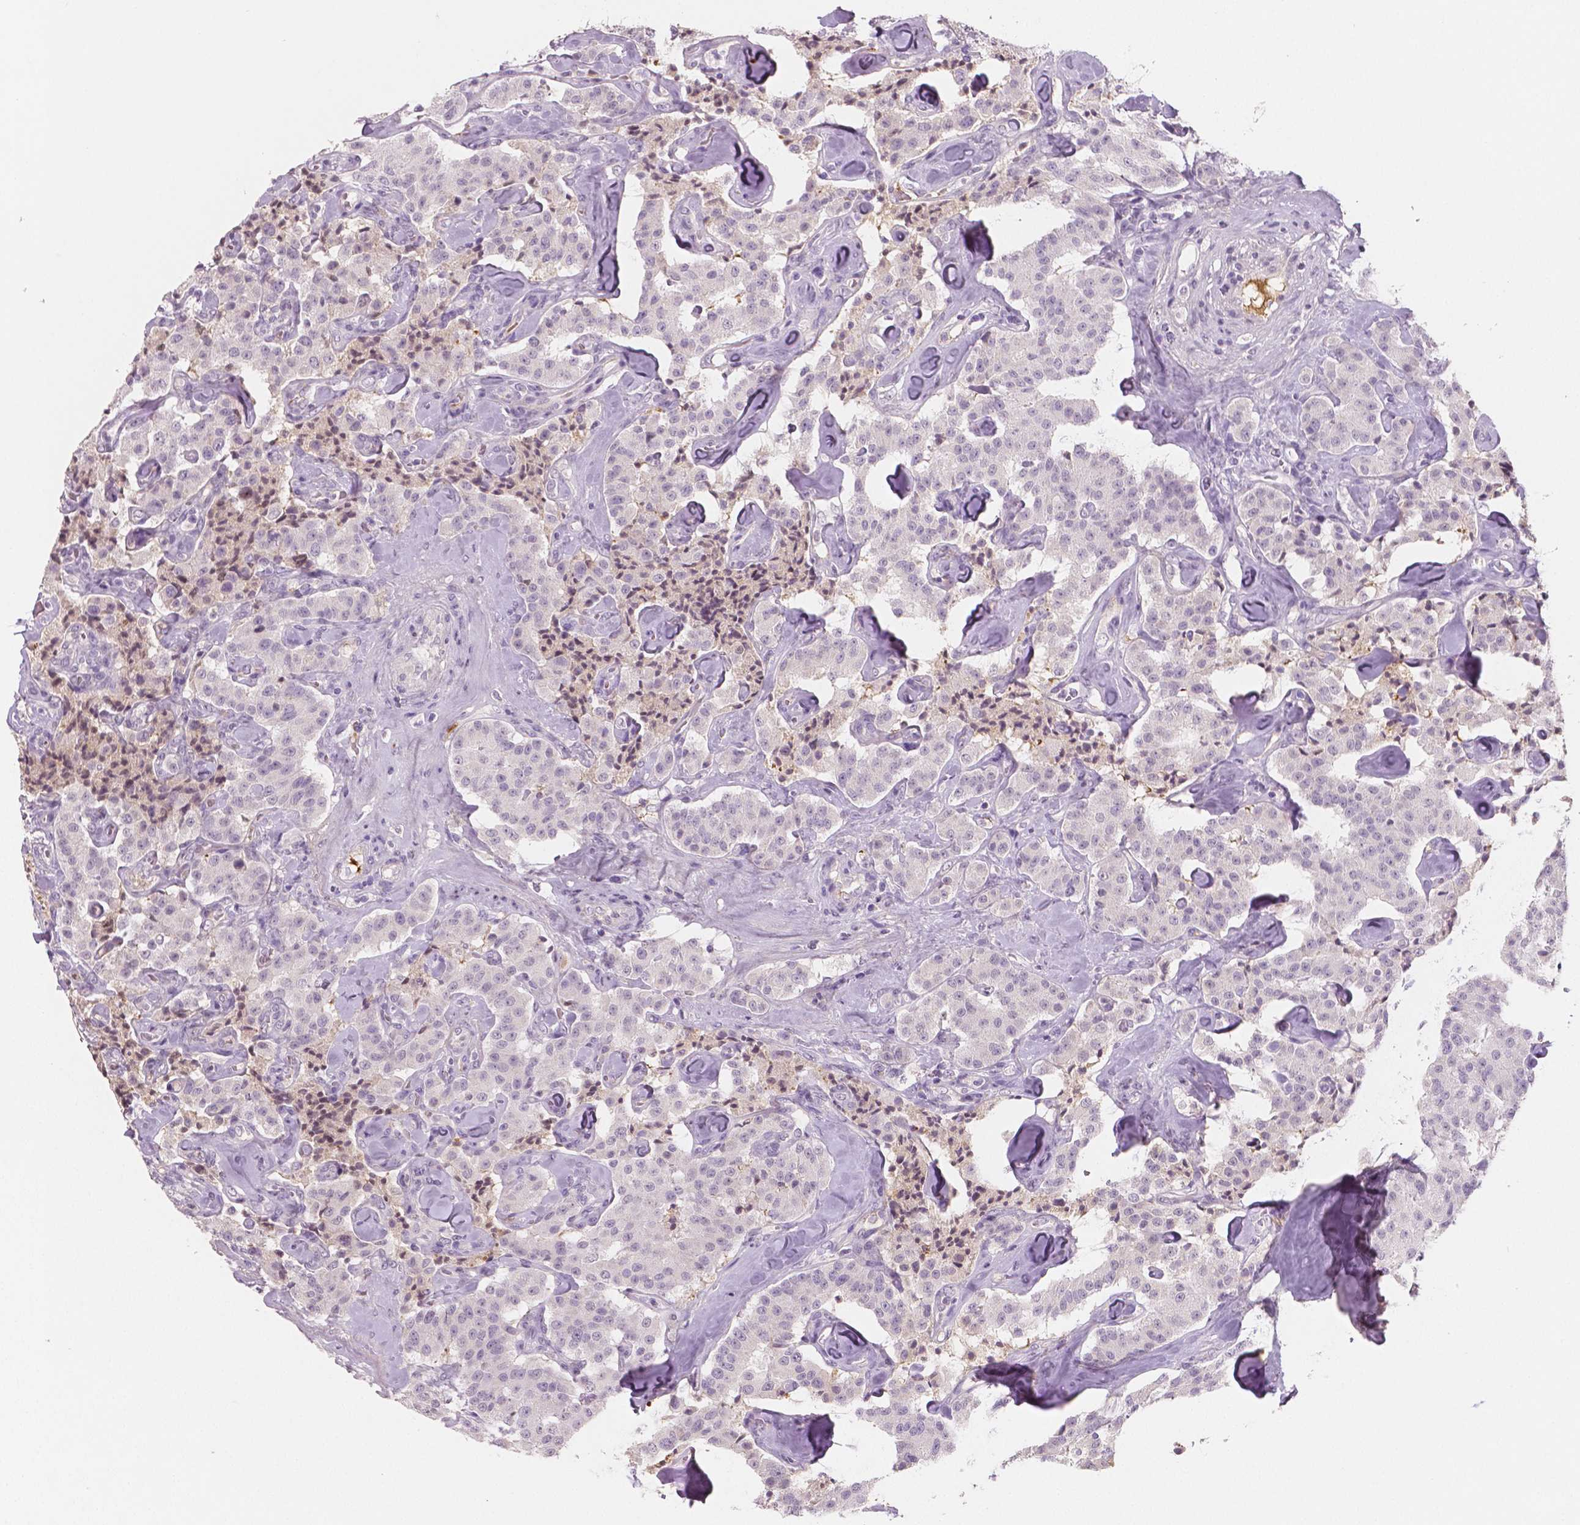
{"staining": {"intensity": "negative", "quantity": "none", "location": "none"}, "tissue": "carcinoid", "cell_type": "Tumor cells", "image_type": "cancer", "snomed": [{"axis": "morphology", "description": "Carcinoid, malignant, NOS"}, {"axis": "topography", "description": "Pancreas"}], "caption": "IHC micrograph of neoplastic tissue: carcinoid (malignant) stained with DAB (3,3'-diaminobenzidine) exhibits no significant protein expression in tumor cells.", "gene": "APOA4", "patient": {"sex": "male", "age": 41}}